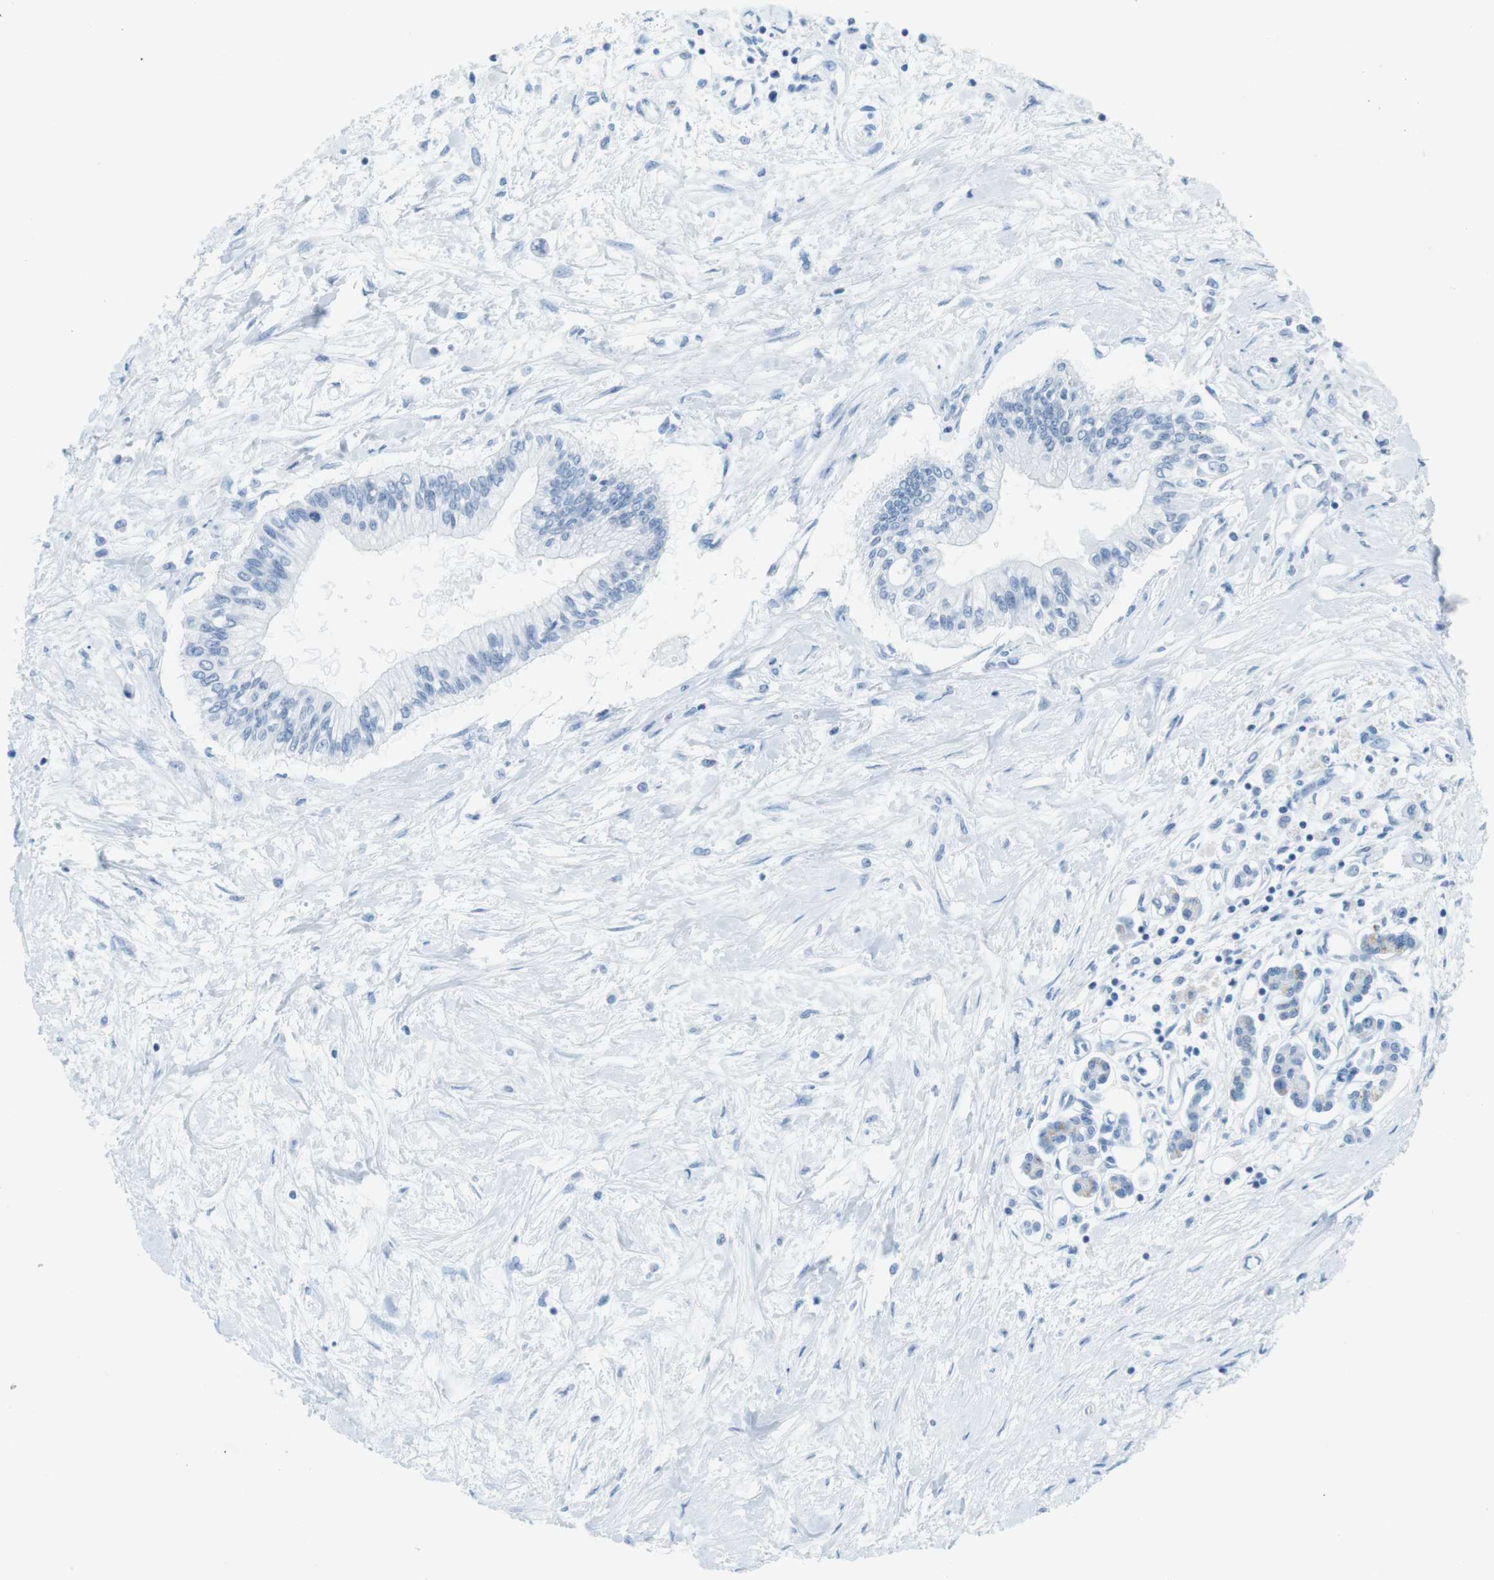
{"staining": {"intensity": "negative", "quantity": "none", "location": "none"}, "tissue": "pancreatic cancer", "cell_type": "Tumor cells", "image_type": "cancer", "snomed": [{"axis": "morphology", "description": "Adenocarcinoma, NOS"}, {"axis": "topography", "description": "Pancreas"}], "caption": "A micrograph of pancreatic adenocarcinoma stained for a protein demonstrates no brown staining in tumor cells. The staining was performed using DAB (3,3'-diaminobenzidine) to visualize the protein expression in brown, while the nuclei were stained in blue with hematoxylin (Magnification: 20x).", "gene": "TFAP2C", "patient": {"sex": "female", "age": 77}}